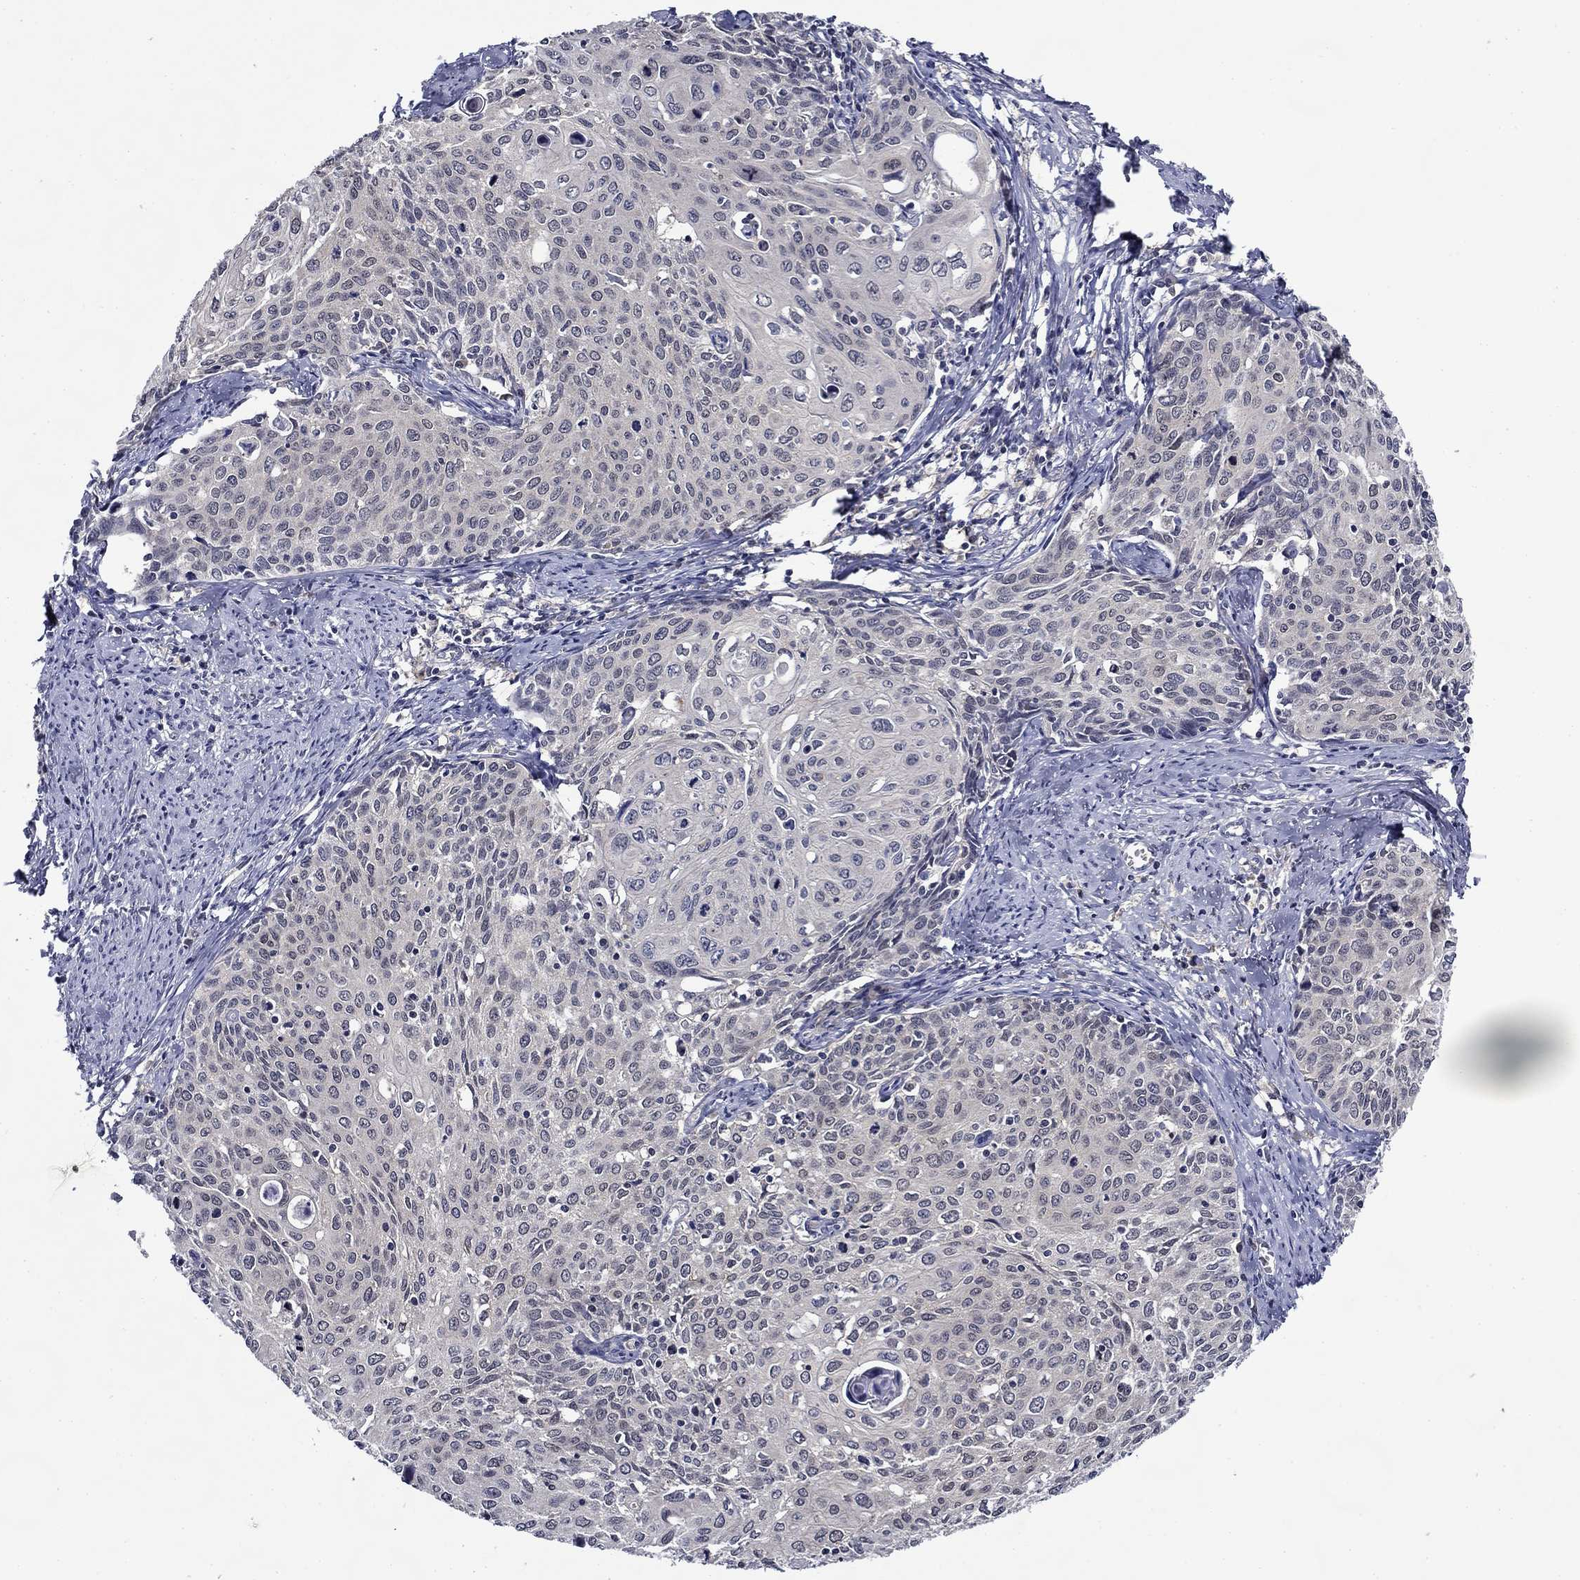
{"staining": {"intensity": "negative", "quantity": "none", "location": "none"}, "tissue": "cervical cancer", "cell_type": "Tumor cells", "image_type": "cancer", "snomed": [{"axis": "morphology", "description": "Squamous cell carcinoma, NOS"}, {"axis": "topography", "description": "Cervix"}], "caption": "Cervical squamous cell carcinoma was stained to show a protein in brown. There is no significant expression in tumor cells.", "gene": "DDTL", "patient": {"sex": "female", "age": 62}}